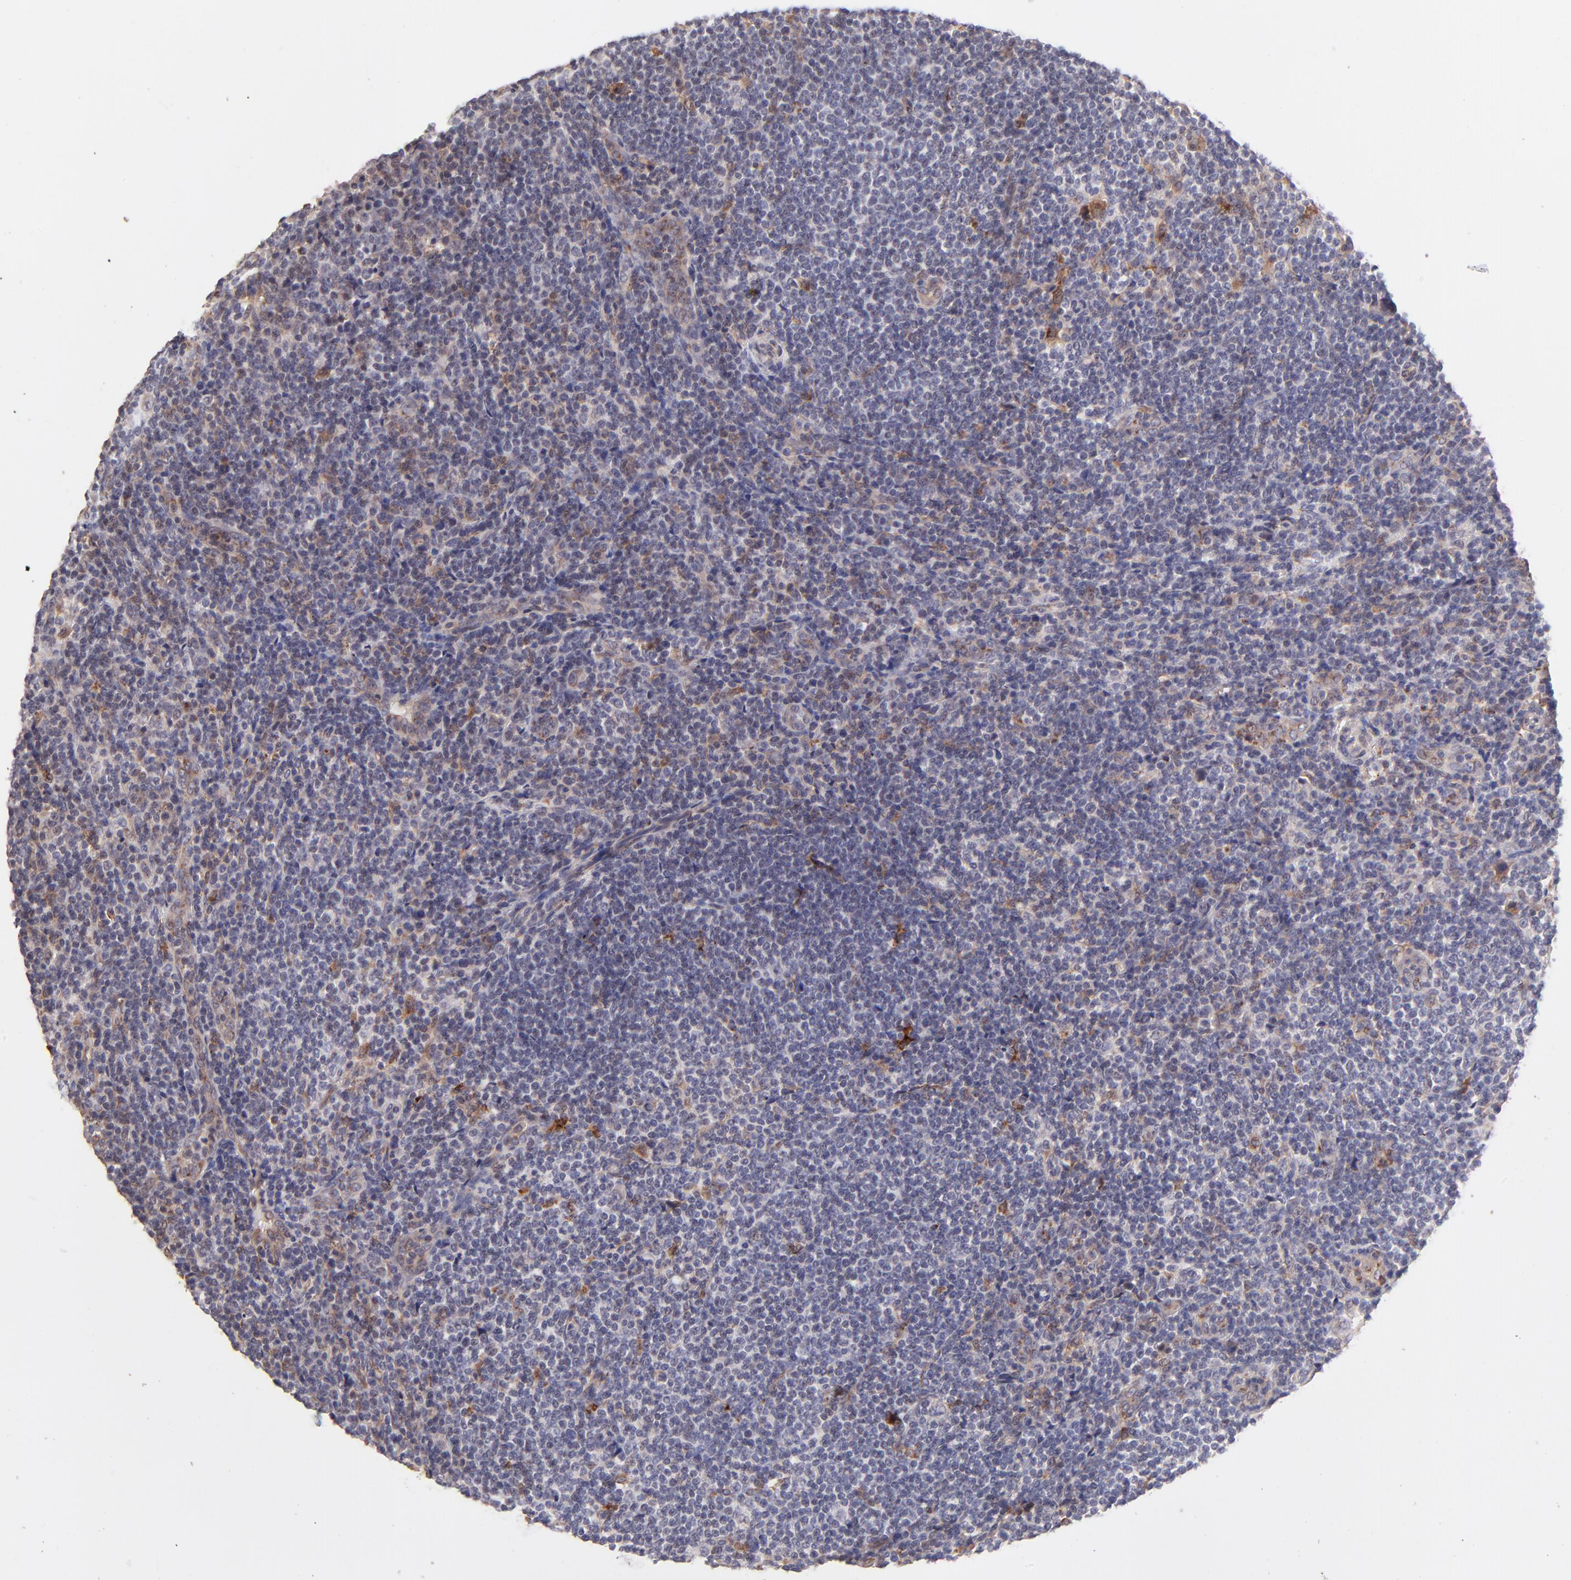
{"staining": {"intensity": "weak", "quantity": "25%-75%", "location": "cytoplasmic/membranous"}, "tissue": "lymphoma", "cell_type": "Tumor cells", "image_type": "cancer", "snomed": [{"axis": "morphology", "description": "Malignant lymphoma, non-Hodgkin's type, Low grade"}, {"axis": "topography", "description": "Lymph node"}], "caption": "Protein expression analysis of malignant lymphoma, non-Hodgkin's type (low-grade) demonstrates weak cytoplasmic/membranous positivity in about 25%-75% of tumor cells.", "gene": "SPARC", "patient": {"sex": "female", "age": 76}}